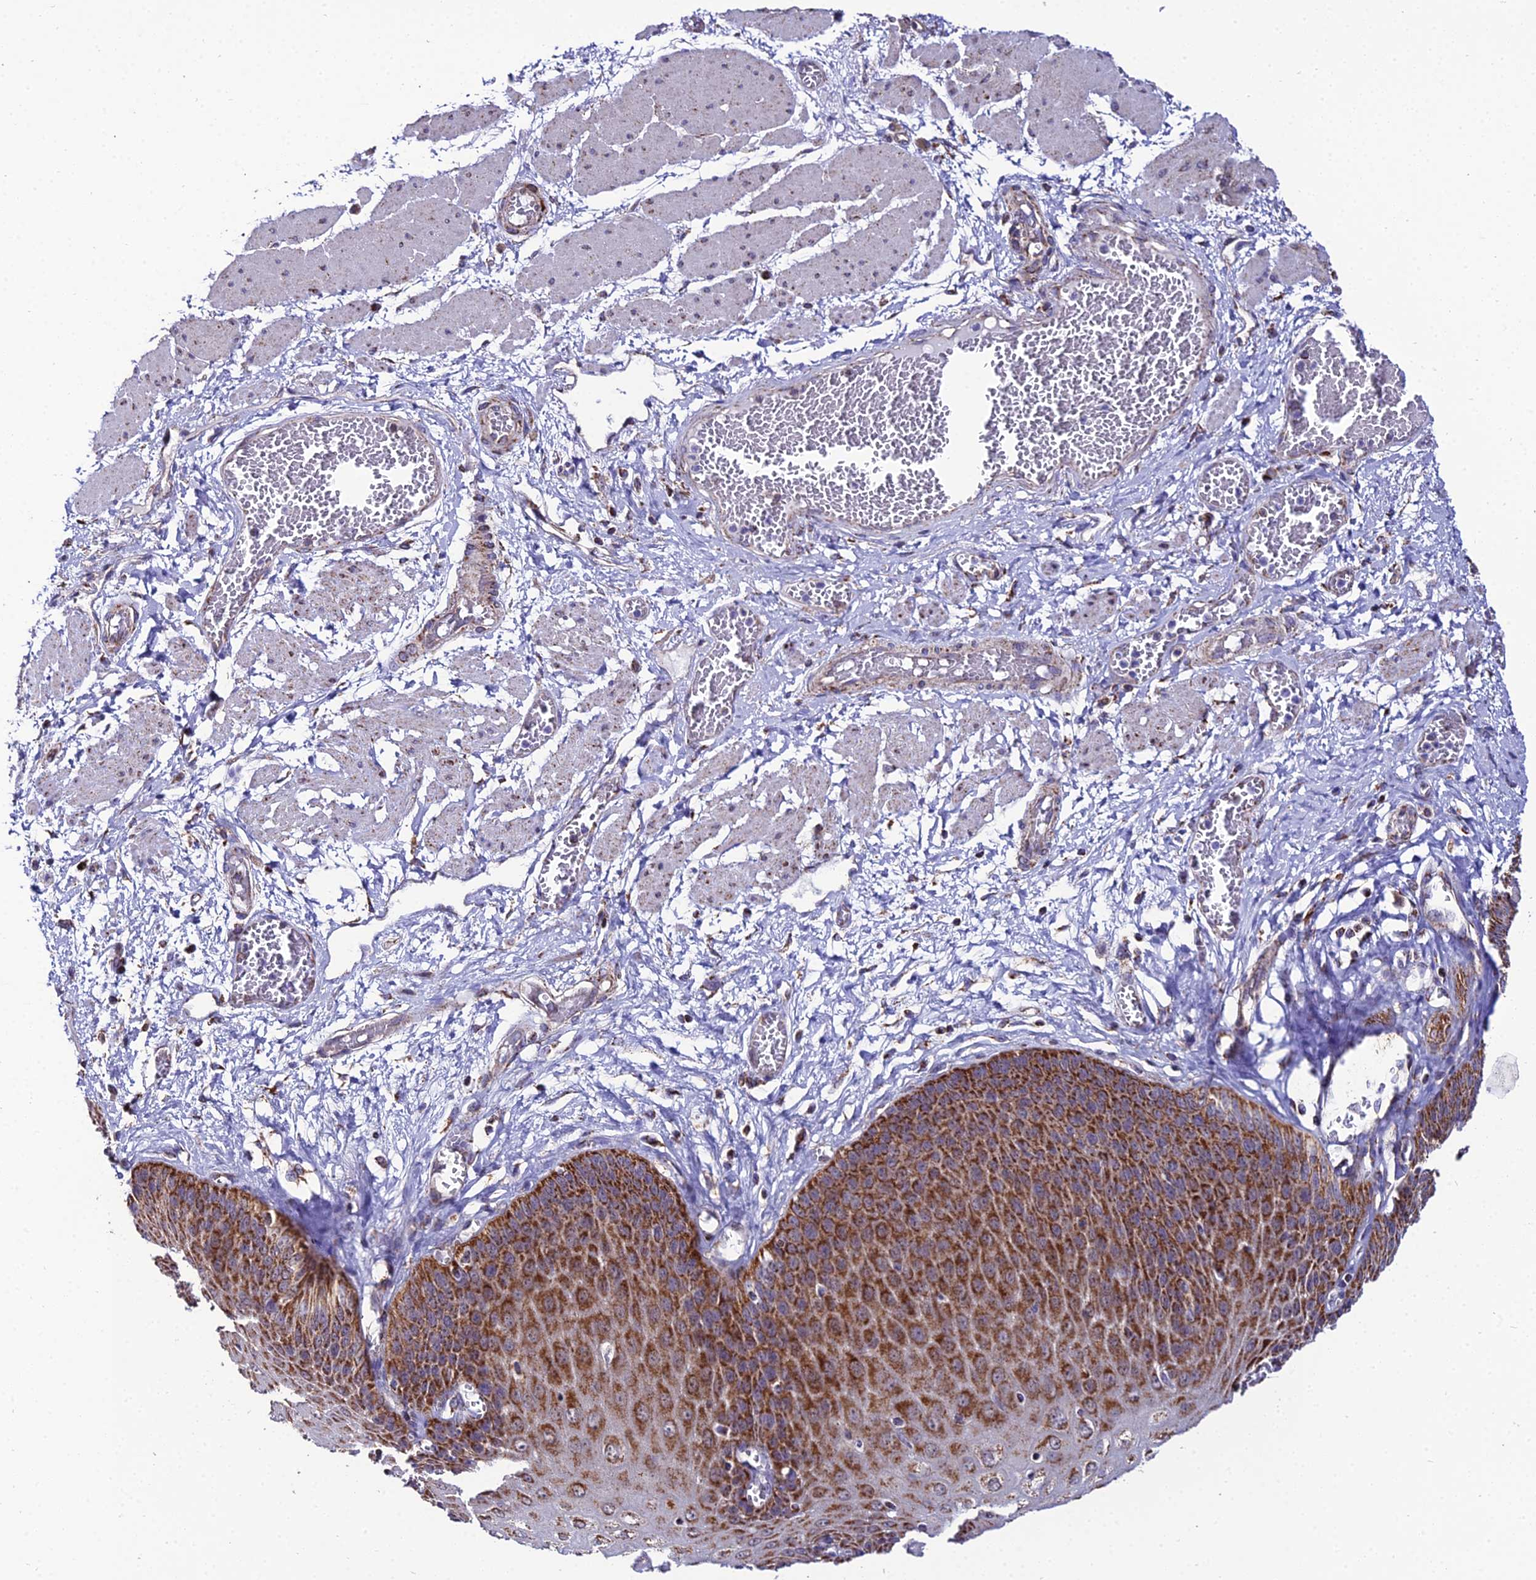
{"staining": {"intensity": "strong", "quantity": ">75%", "location": "cytoplasmic/membranous"}, "tissue": "esophagus", "cell_type": "Squamous epithelial cells", "image_type": "normal", "snomed": [{"axis": "morphology", "description": "Normal tissue, NOS"}, {"axis": "topography", "description": "Esophagus"}], "caption": "Immunohistochemistry (IHC) histopathology image of unremarkable esophagus stained for a protein (brown), which demonstrates high levels of strong cytoplasmic/membranous positivity in approximately >75% of squamous epithelial cells.", "gene": "PSMD2", "patient": {"sex": "male", "age": 60}}